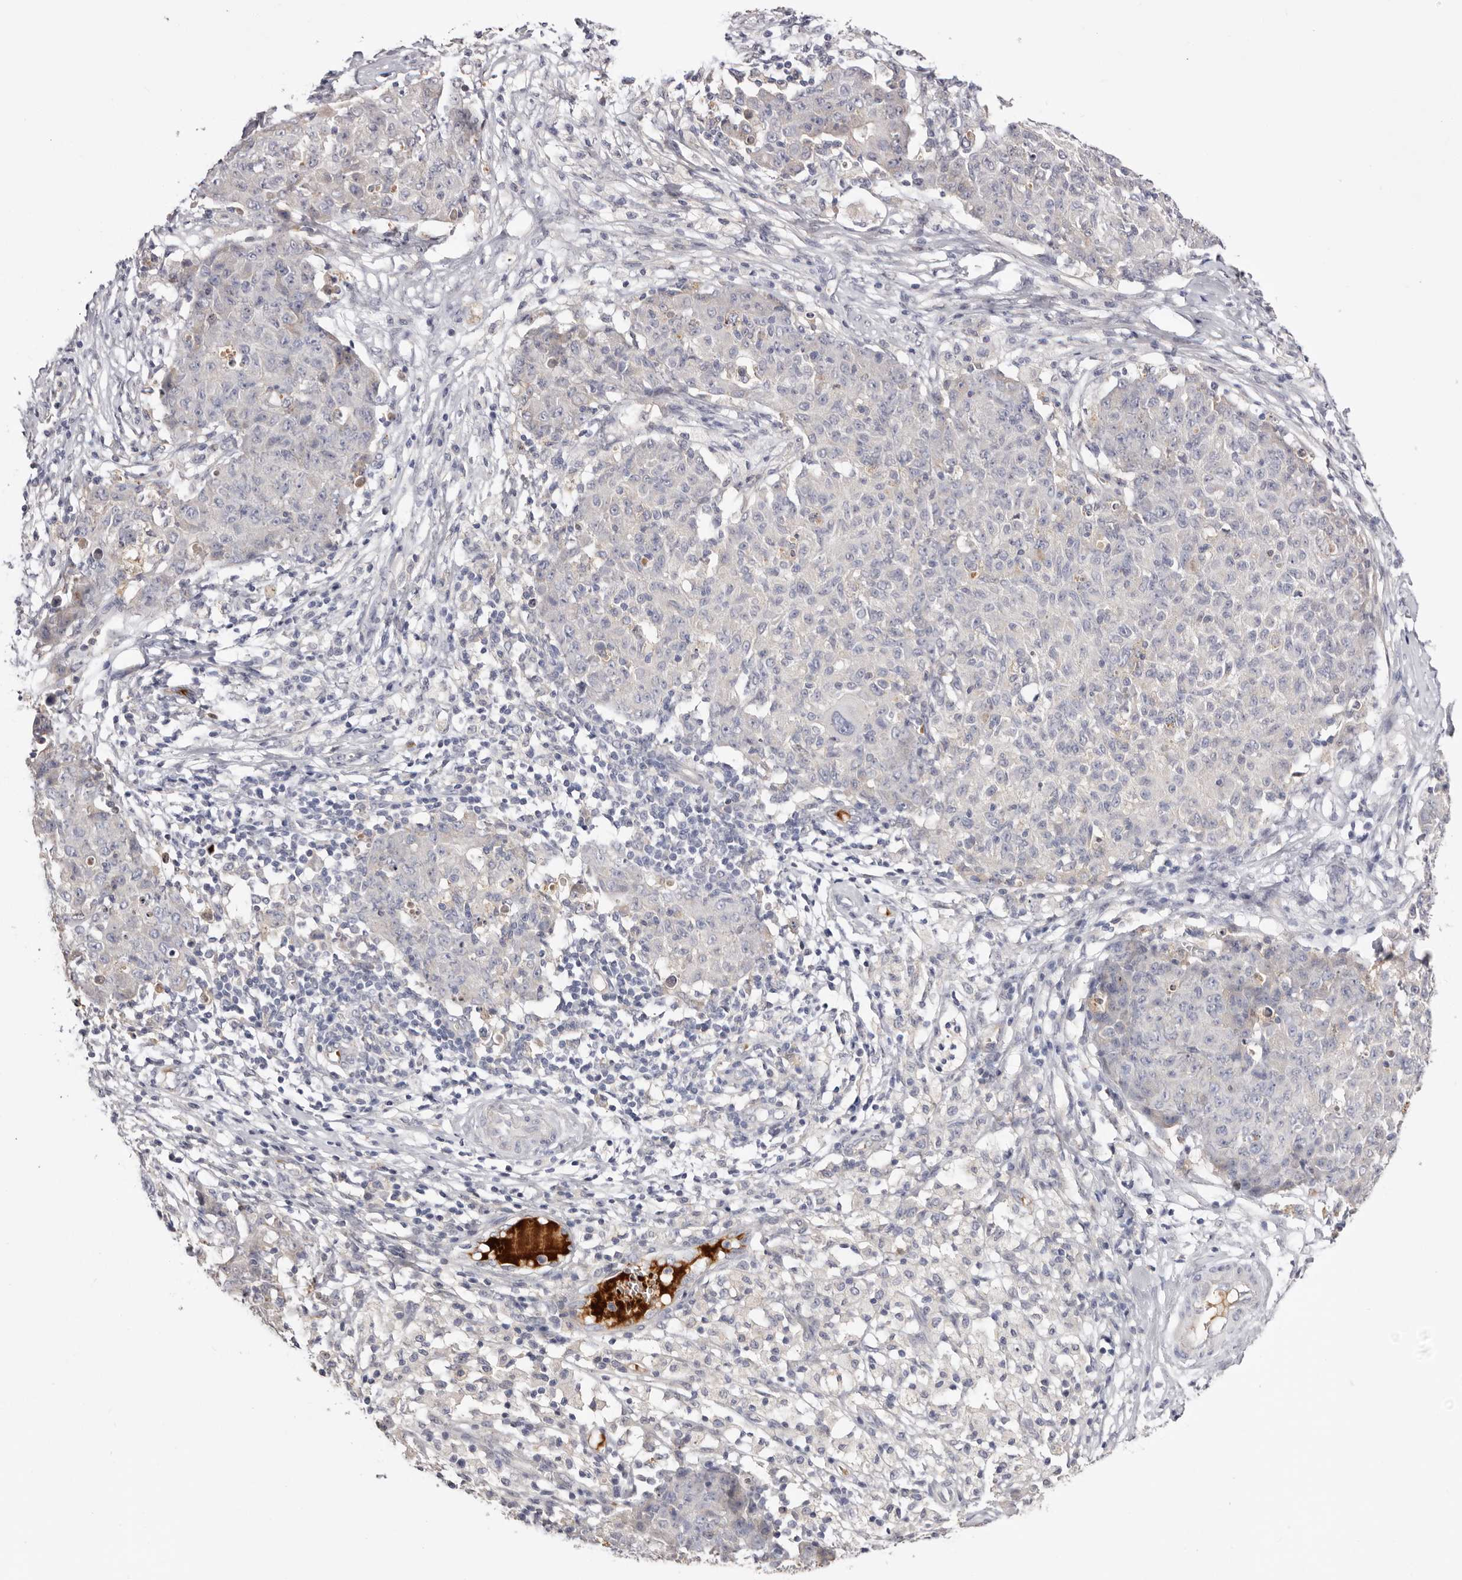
{"staining": {"intensity": "negative", "quantity": "none", "location": "none"}, "tissue": "ovarian cancer", "cell_type": "Tumor cells", "image_type": "cancer", "snomed": [{"axis": "morphology", "description": "Carcinoma, endometroid"}, {"axis": "topography", "description": "Ovary"}], "caption": "A micrograph of ovarian cancer stained for a protein reveals no brown staining in tumor cells.", "gene": "LMLN", "patient": {"sex": "female", "age": 42}}